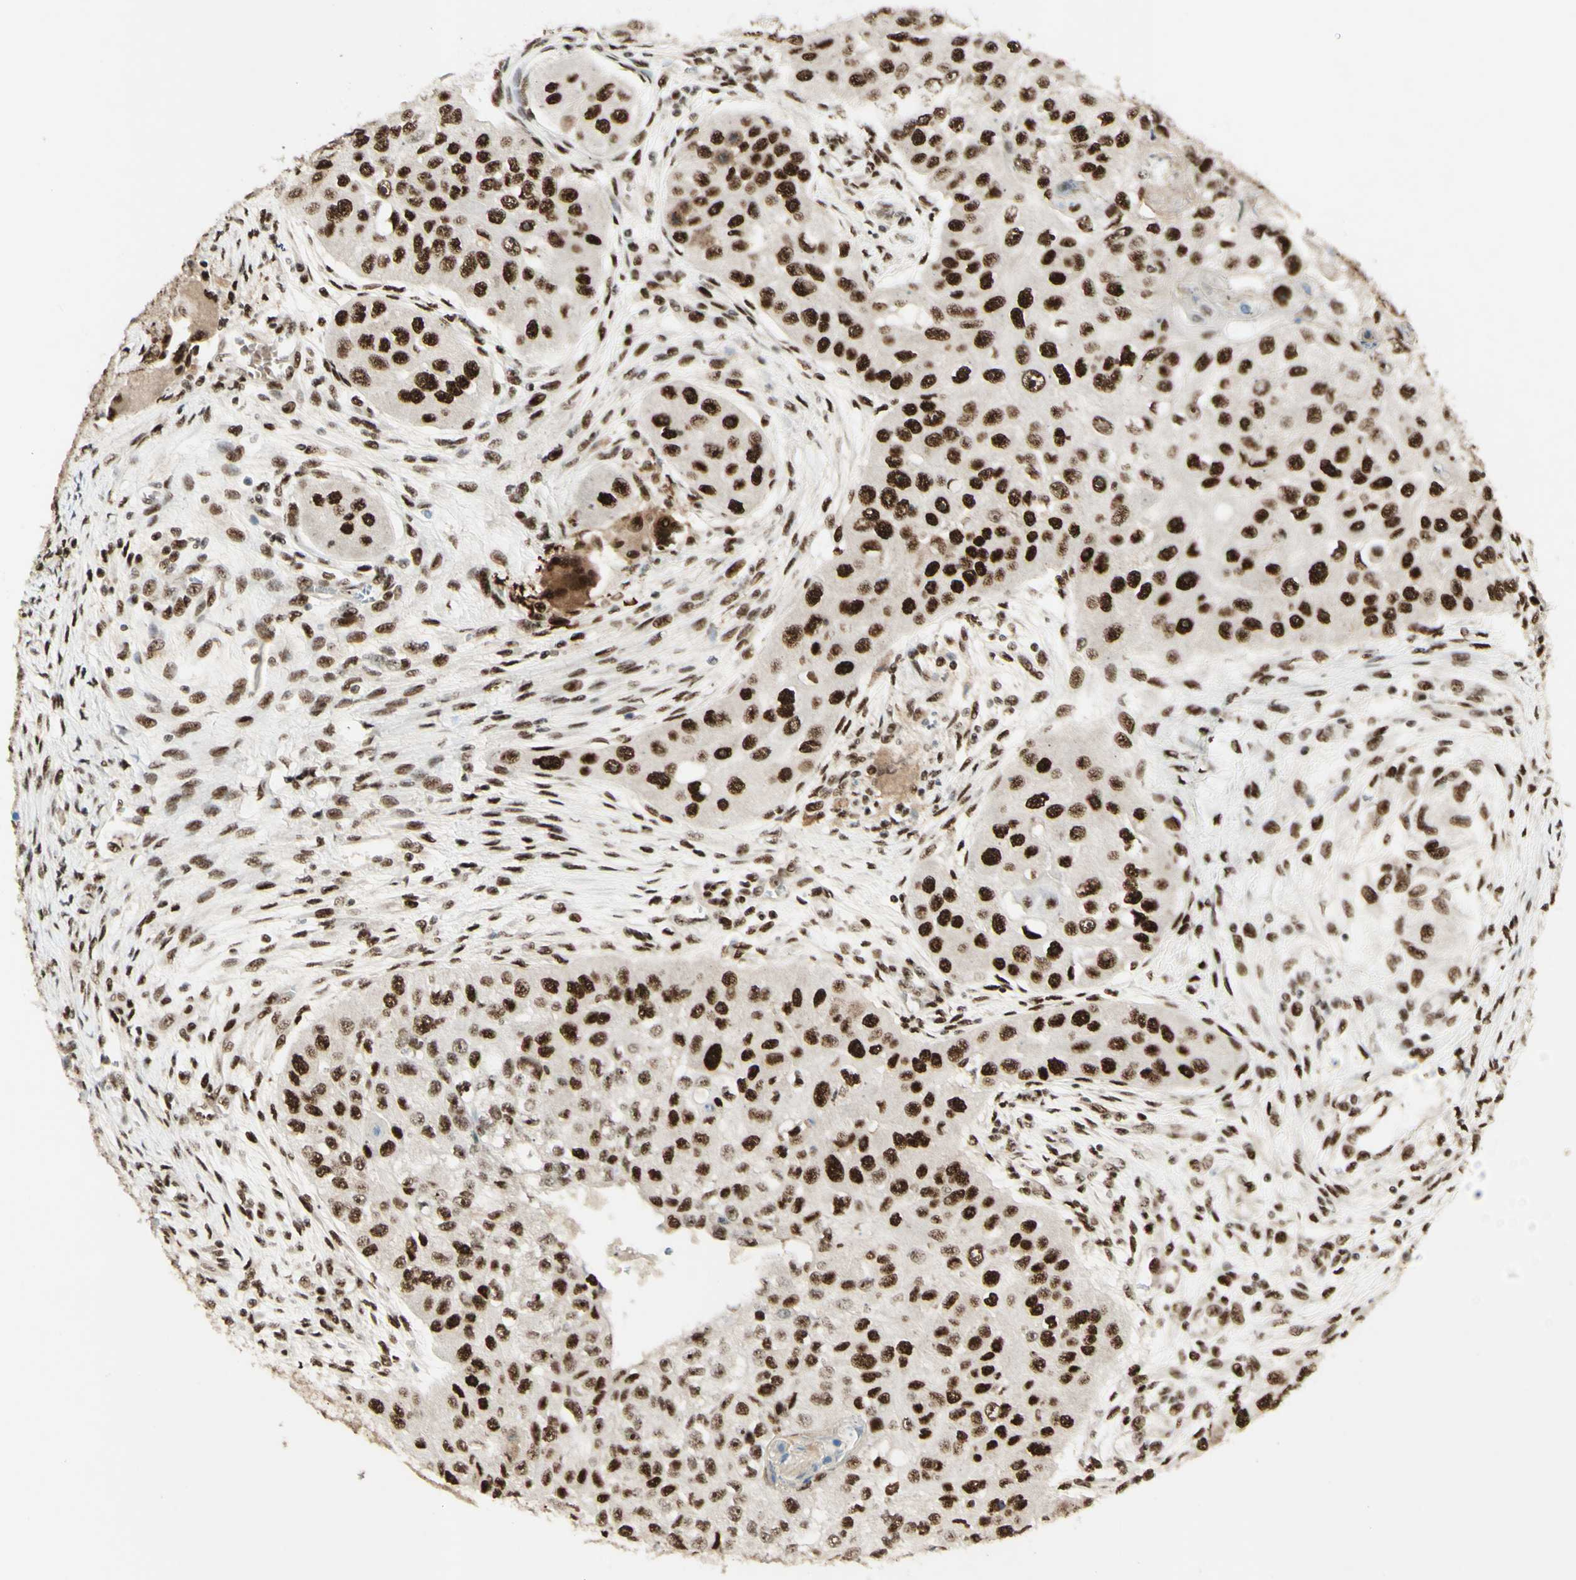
{"staining": {"intensity": "strong", "quantity": ">75%", "location": "nuclear"}, "tissue": "head and neck cancer", "cell_type": "Tumor cells", "image_type": "cancer", "snomed": [{"axis": "morphology", "description": "Normal tissue, NOS"}, {"axis": "morphology", "description": "Squamous cell carcinoma, NOS"}, {"axis": "topography", "description": "Skeletal muscle"}, {"axis": "topography", "description": "Head-Neck"}], "caption": "Head and neck cancer (squamous cell carcinoma) was stained to show a protein in brown. There is high levels of strong nuclear positivity in approximately >75% of tumor cells. (DAB = brown stain, brightfield microscopy at high magnification).", "gene": "DHX9", "patient": {"sex": "male", "age": 51}}